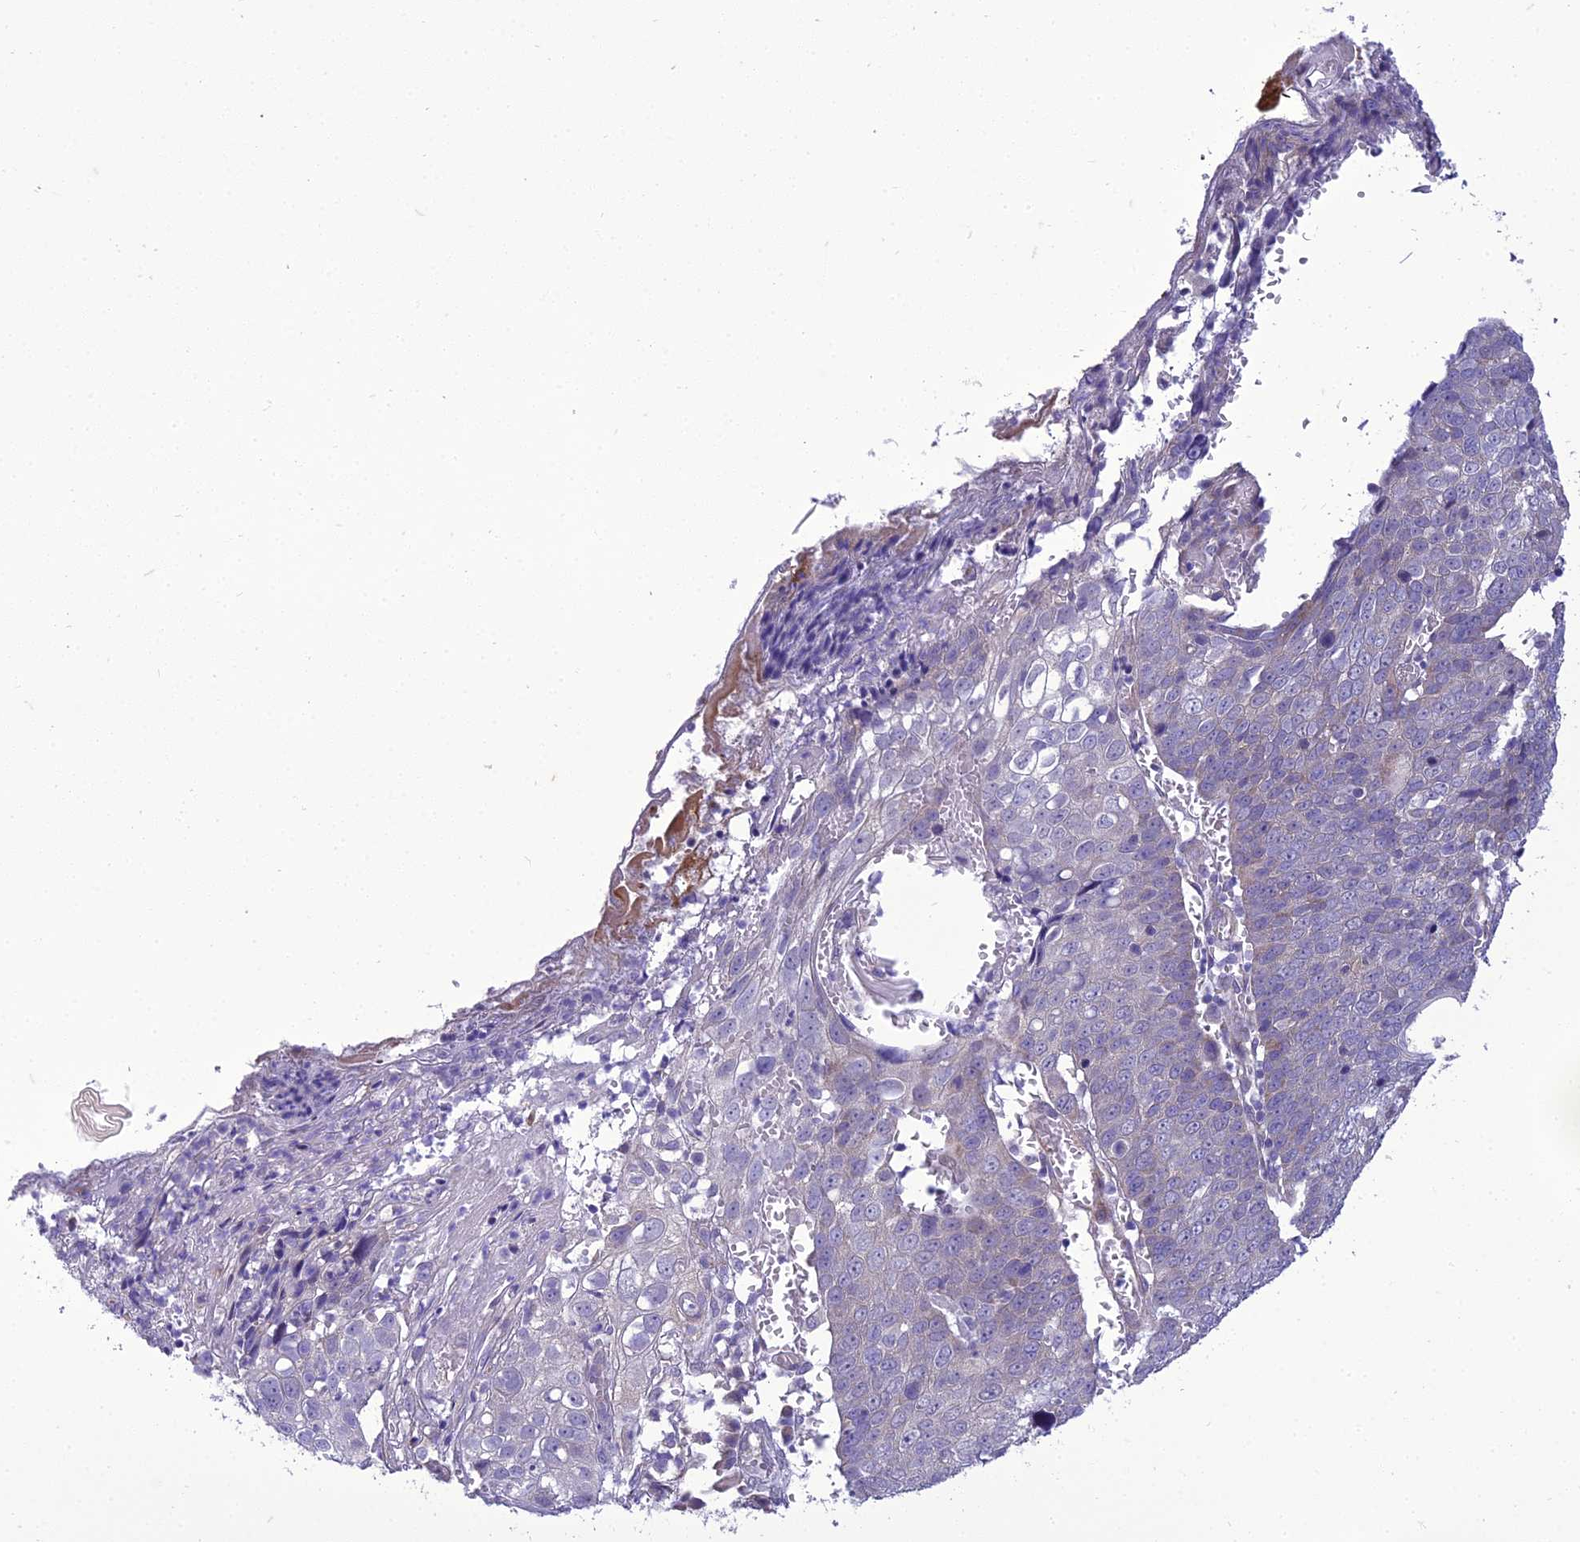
{"staining": {"intensity": "weak", "quantity": "<25%", "location": "cytoplasmic/membranous"}, "tissue": "skin cancer", "cell_type": "Tumor cells", "image_type": "cancer", "snomed": [{"axis": "morphology", "description": "Squamous cell carcinoma, NOS"}, {"axis": "topography", "description": "Skin"}], "caption": "Skin cancer was stained to show a protein in brown. There is no significant expression in tumor cells. (DAB (3,3'-diaminobenzidine) immunohistochemistry (IHC), high magnification).", "gene": "GAB4", "patient": {"sex": "male", "age": 71}}